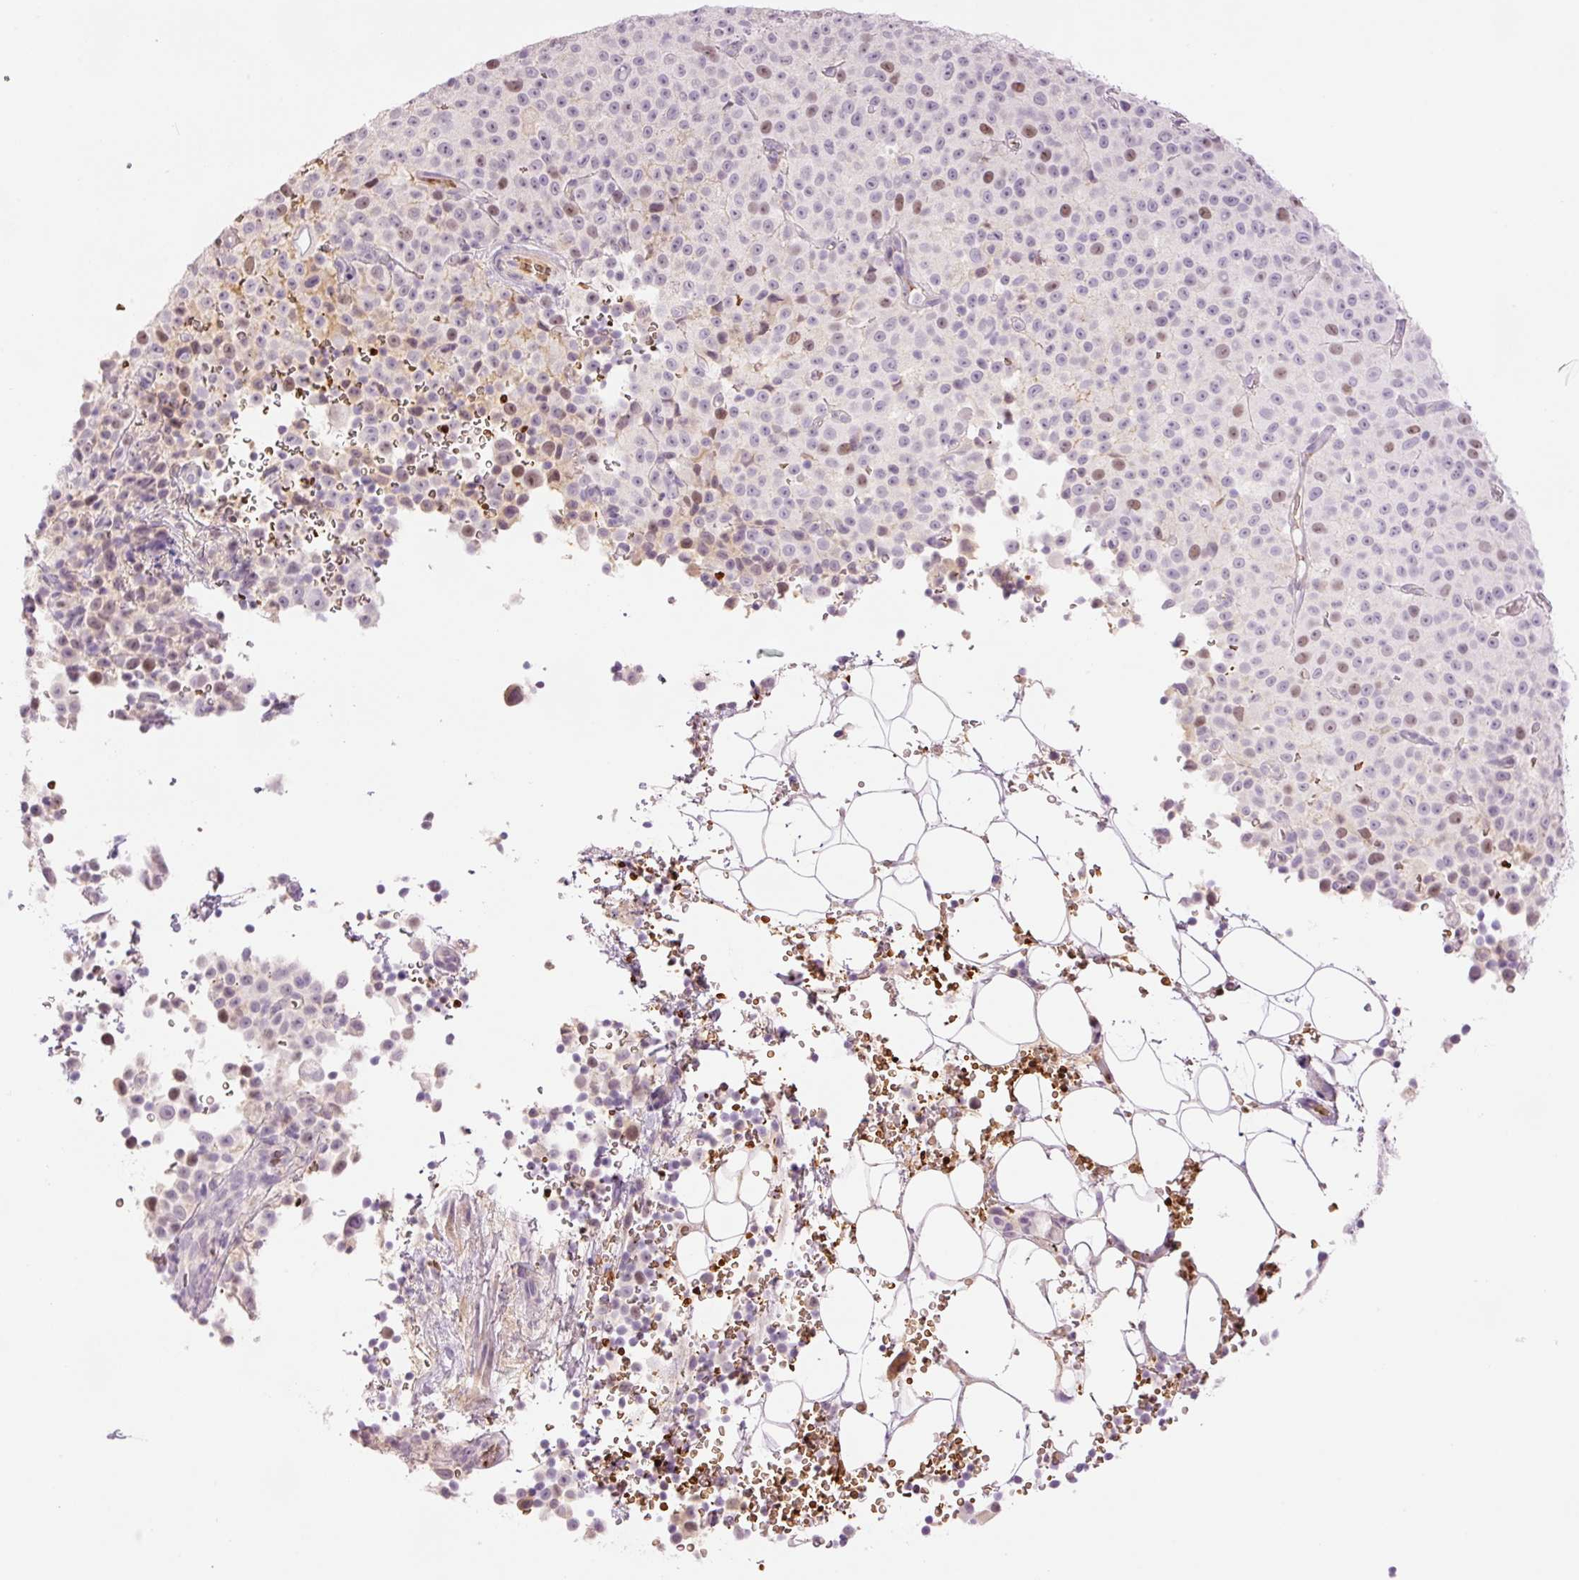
{"staining": {"intensity": "moderate", "quantity": "25%-75%", "location": "nuclear"}, "tissue": "melanoma", "cell_type": "Tumor cells", "image_type": "cancer", "snomed": [{"axis": "morphology", "description": "Malignant melanoma, Metastatic site"}, {"axis": "topography", "description": "Skin"}, {"axis": "topography", "description": "Lymph node"}], "caption": "Melanoma stained for a protein (brown) shows moderate nuclear positive positivity in approximately 25%-75% of tumor cells.", "gene": "LY6G6D", "patient": {"sex": "male", "age": 66}}